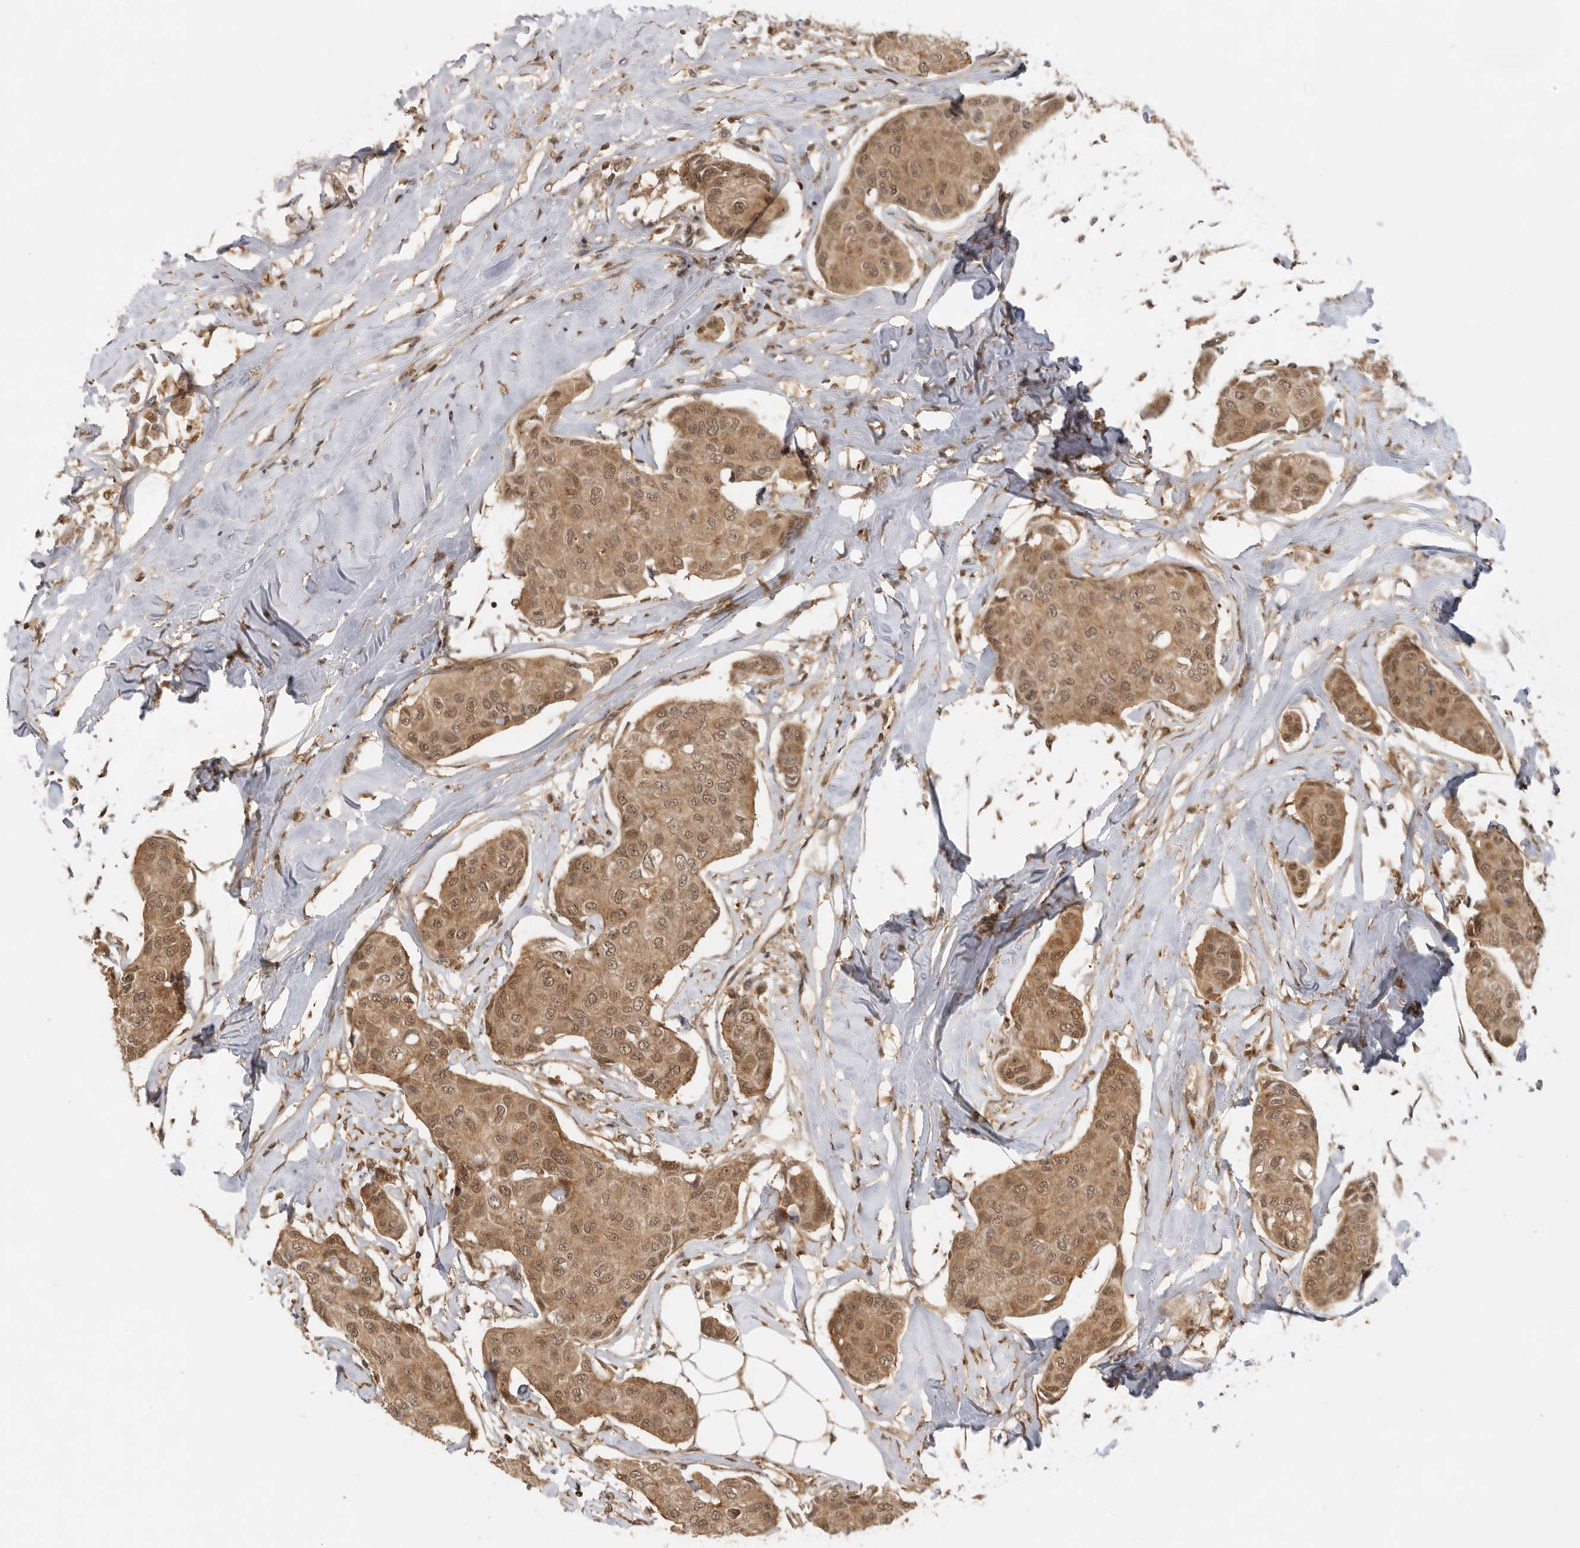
{"staining": {"intensity": "moderate", "quantity": ">75%", "location": "cytoplasmic/membranous,nuclear"}, "tissue": "breast cancer", "cell_type": "Tumor cells", "image_type": "cancer", "snomed": [{"axis": "morphology", "description": "Duct carcinoma"}, {"axis": "topography", "description": "Breast"}], "caption": "Immunohistochemical staining of human breast cancer displays medium levels of moderate cytoplasmic/membranous and nuclear protein staining in approximately >75% of tumor cells. The protein of interest is shown in brown color, while the nuclei are stained blue.", "gene": "ADPRS", "patient": {"sex": "female", "age": 80}}